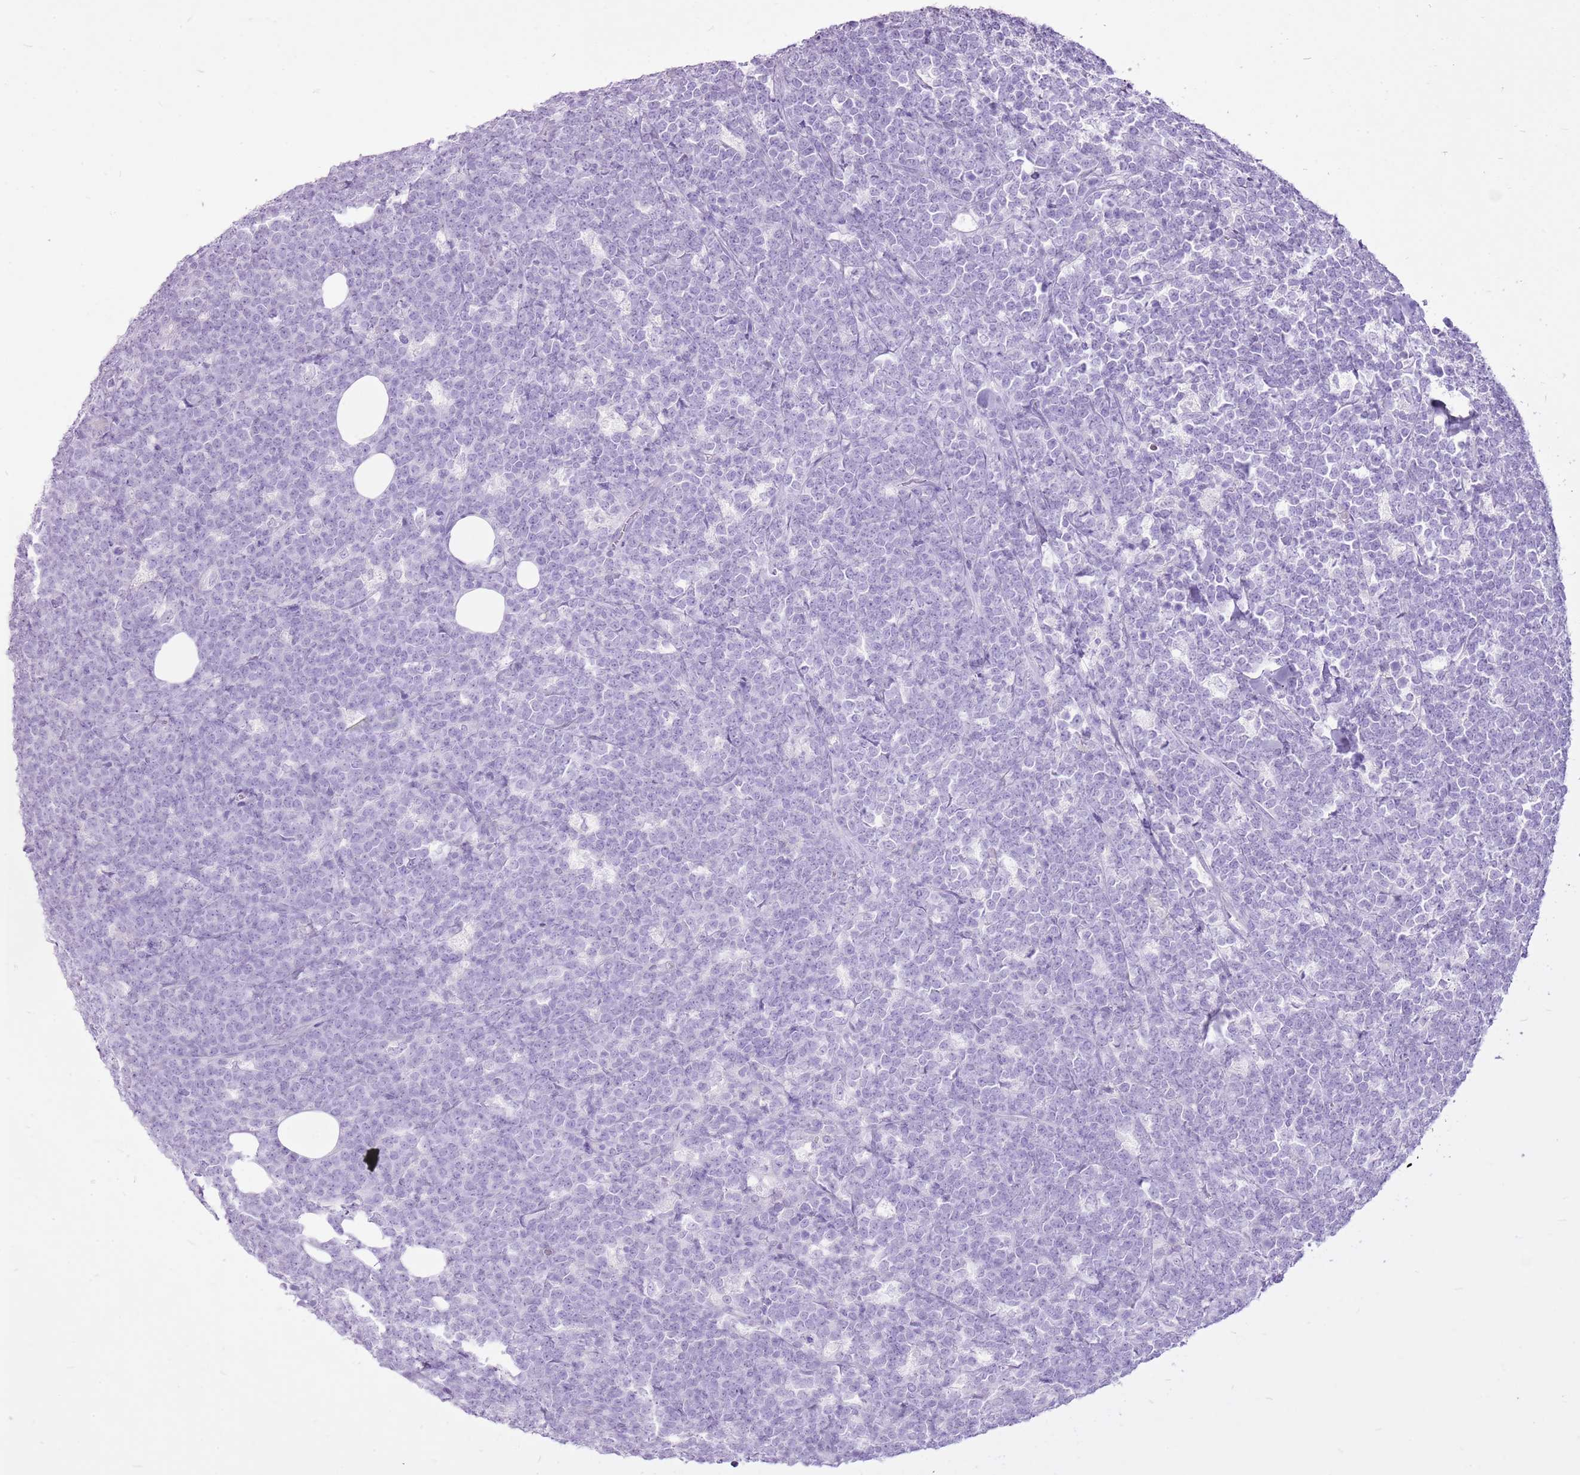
{"staining": {"intensity": "negative", "quantity": "none", "location": "none"}, "tissue": "lymphoma", "cell_type": "Tumor cells", "image_type": "cancer", "snomed": [{"axis": "morphology", "description": "Malignant lymphoma, non-Hodgkin's type, High grade"}, {"axis": "topography", "description": "Small intestine"}], "caption": "High magnification brightfield microscopy of malignant lymphoma, non-Hodgkin's type (high-grade) stained with DAB (brown) and counterstained with hematoxylin (blue): tumor cells show no significant staining. (Immunohistochemistry, brightfield microscopy, high magnification).", "gene": "CNFN", "patient": {"sex": "male", "age": 8}}